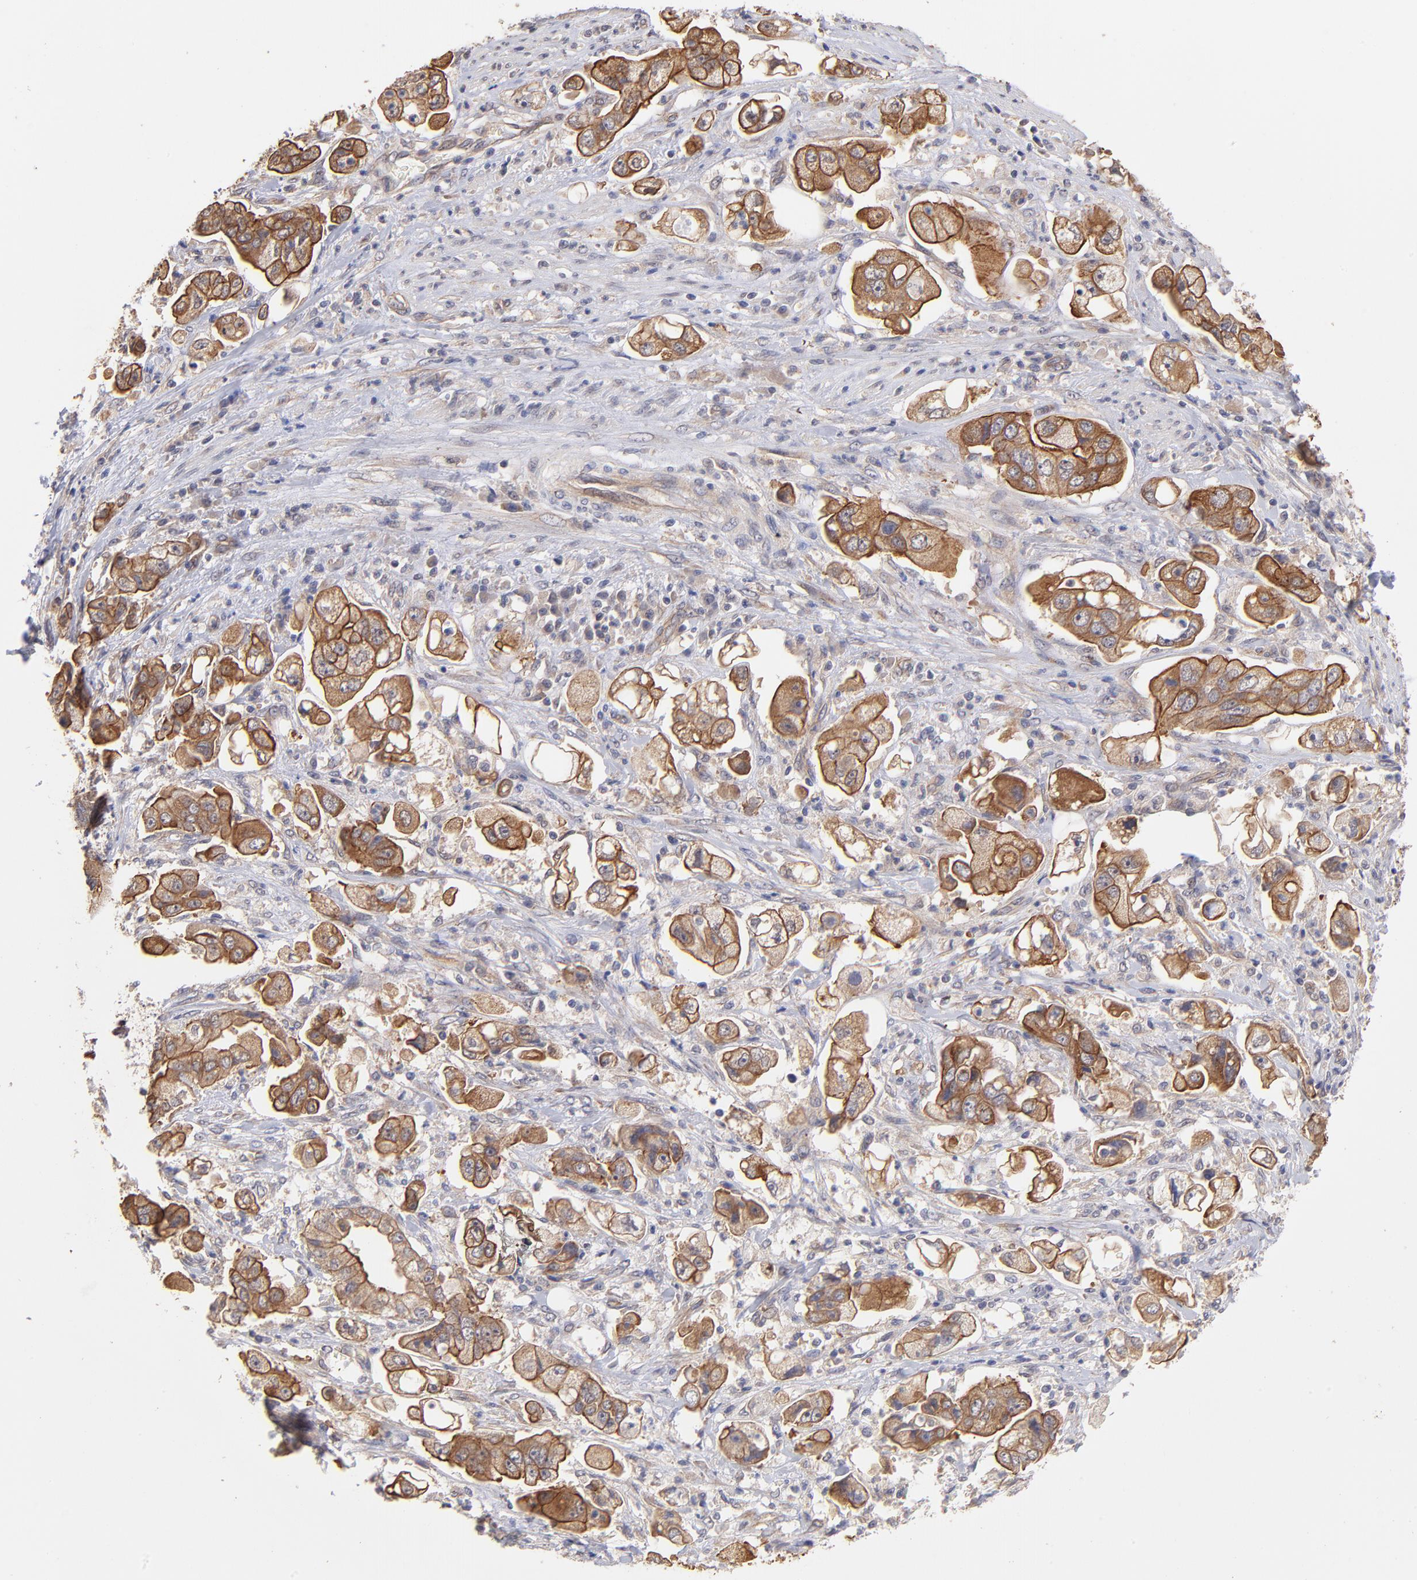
{"staining": {"intensity": "strong", "quantity": ">75%", "location": "cytoplasmic/membranous"}, "tissue": "stomach cancer", "cell_type": "Tumor cells", "image_type": "cancer", "snomed": [{"axis": "morphology", "description": "Adenocarcinoma, NOS"}, {"axis": "topography", "description": "Stomach"}], "caption": "The photomicrograph demonstrates staining of stomach cancer, revealing strong cytoplasmic/membranous protein expression (brown color) within tumor cells. (DAB (3,3'-diaminobenzidine) IHC with brightfield microscopy, high magnification).", "gene": "STAP2", "patient": {"sex": "male", "age": 62}}